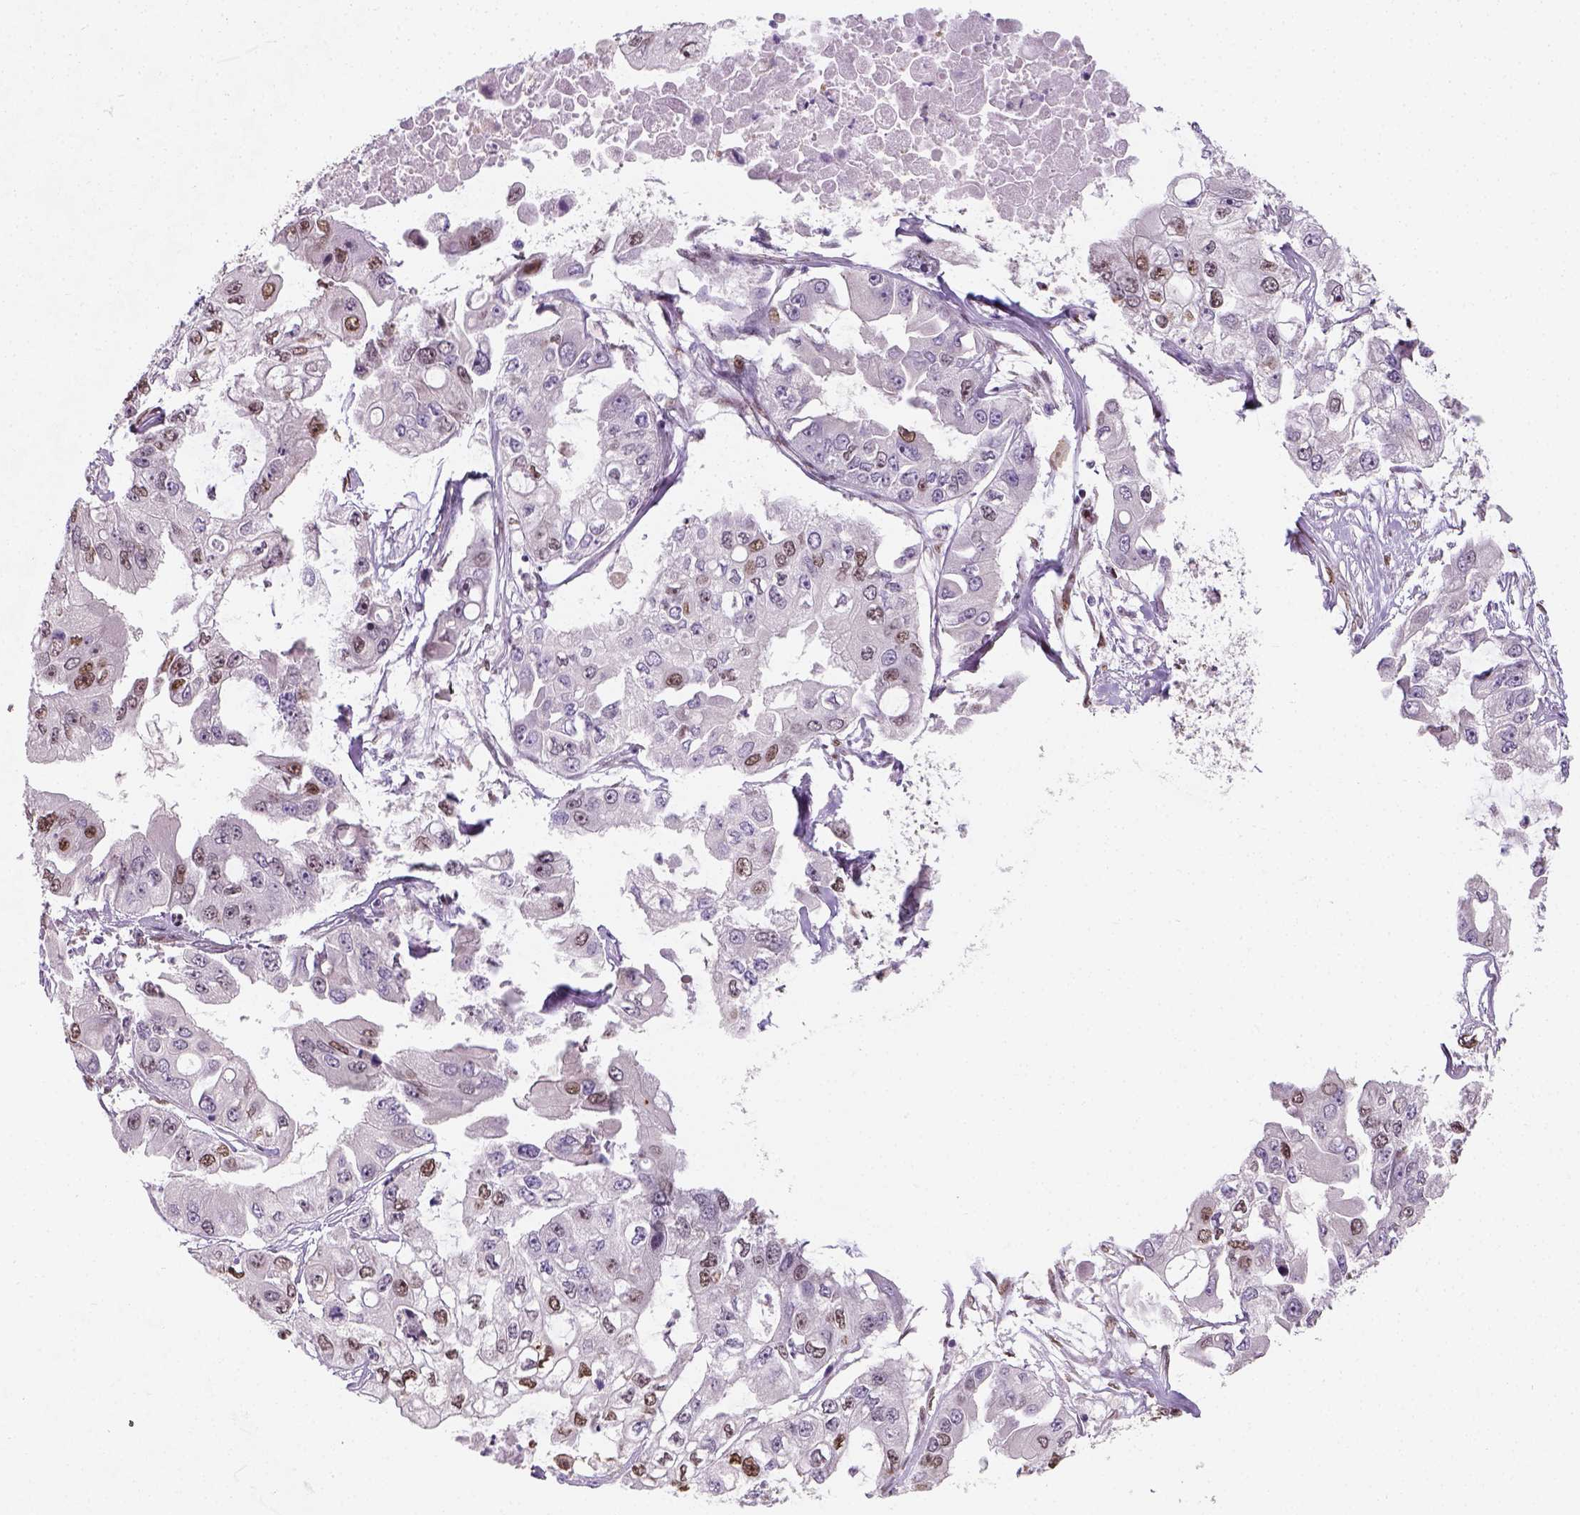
{"staining": {"intensity": "moderate", "quantity": ">75%", "location": "nuclear"}, "tissue": "ovarian cancer", "cell_type": "Tumor cells", "image_type": "cancer", "snomed": [{"axis": "morphology", "description": "Cystadenocarcinoma, serous, NOS"}, {"axis": "topography", "description": "Ovary"}], "caption": "DAB (3,3'-diaminobenzidine) immunohistochemical staining of human ovarian cancer (serous cystadenocarcinoma) reveals moderate nuclear protein staining in about >75% of tumor cells.", "gene": "C1orf112", "patient": {"sex": "female", "age": 56}}